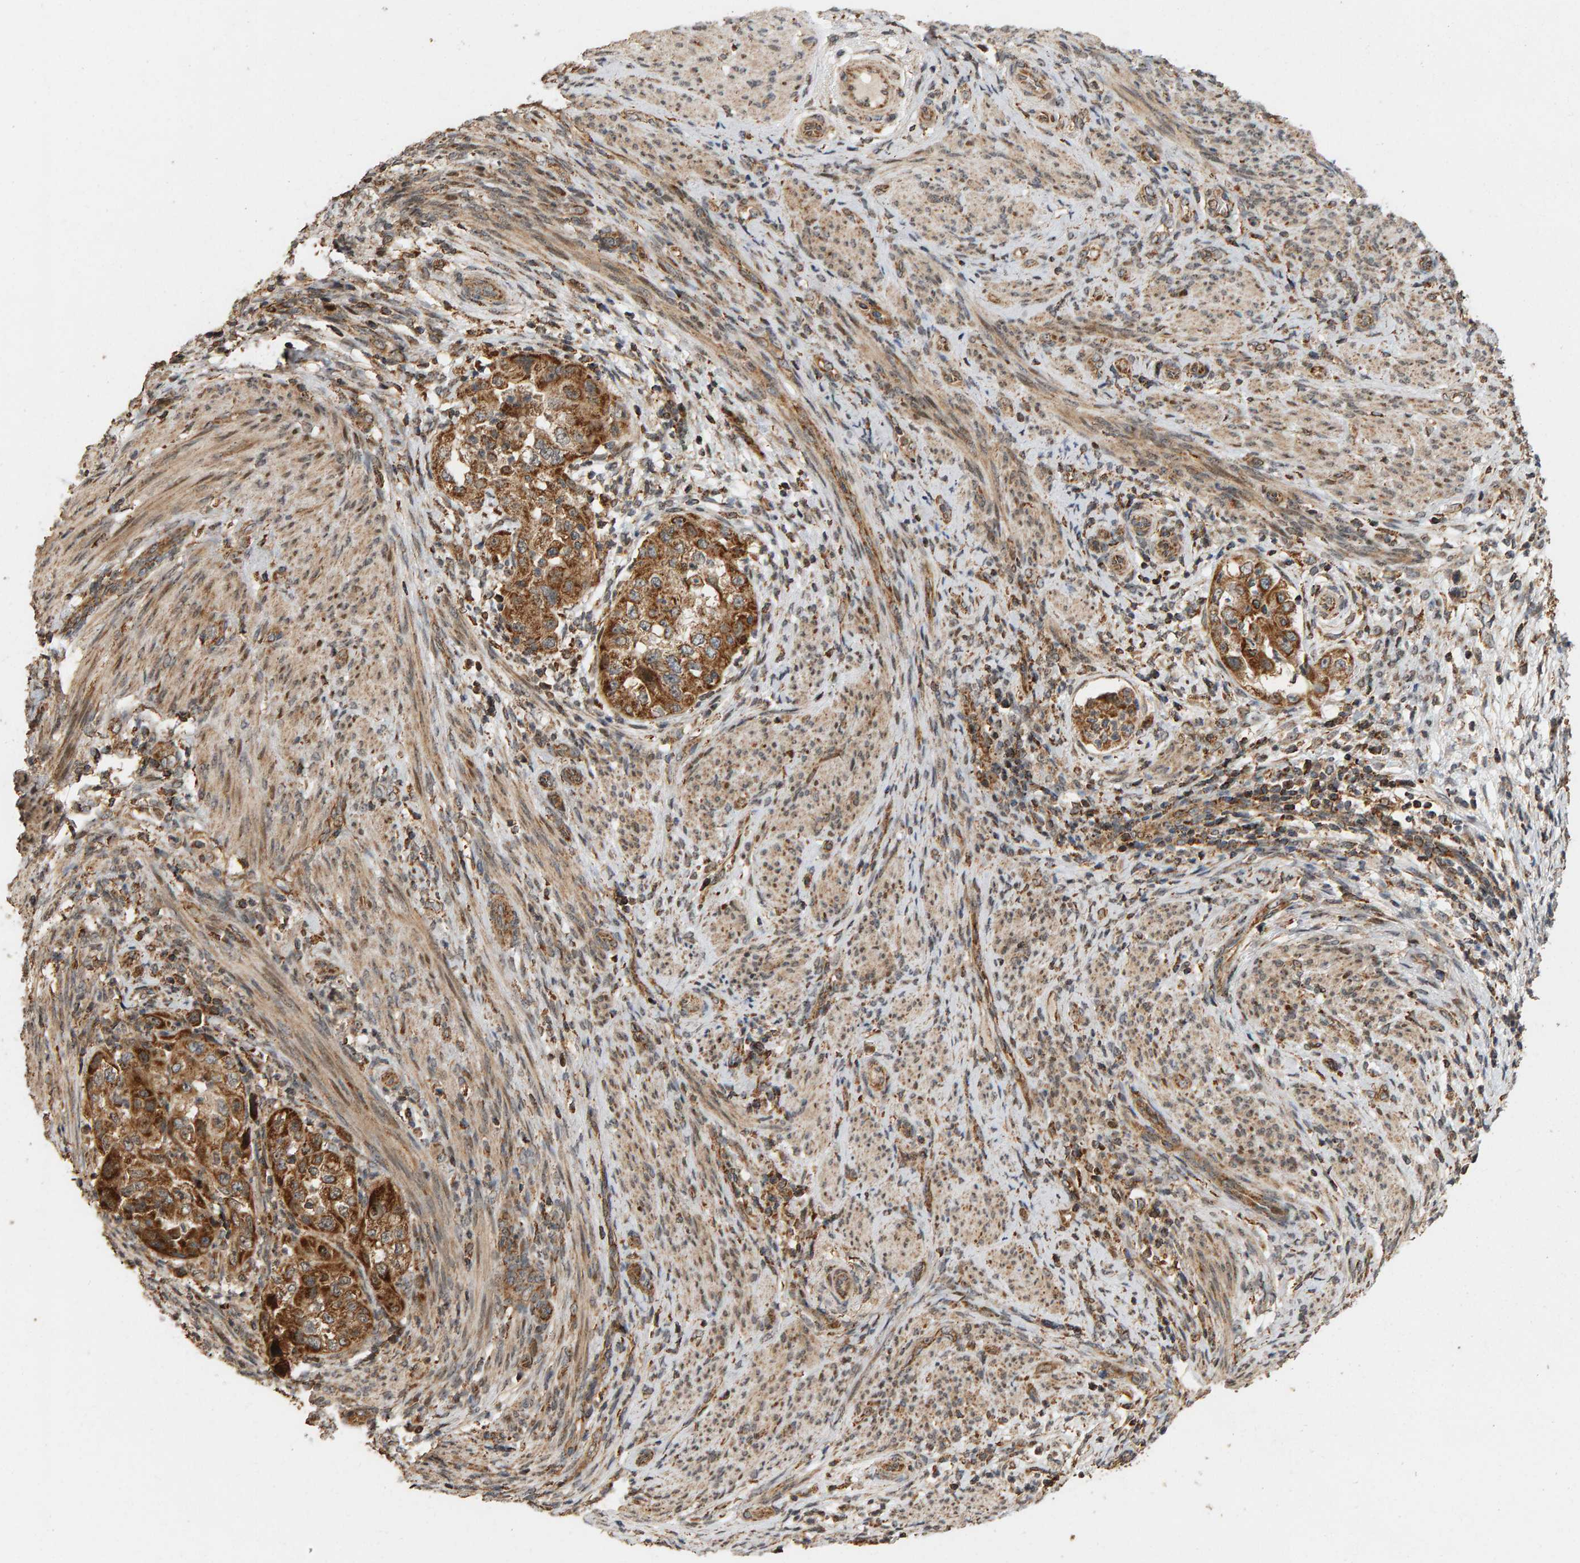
{"staining": {"intensity": "strong", "quantity": ">75%", "location": "cytoplasmic/membranous"}, "tissue": "endometrial cancer", "cell_type": "Tumor cells", "image_type": "cancer", "snomed": [{"axis": "morphology", "description": "Adenocarcinoma, NOS"}, {"axis": "topography", "description": "Endometrium"}], "caption": "A high-resolution histopathology image shows immunohistochemistry staining of adenocarcinoma (endometrial), which reveals strong cytoplasmic/membranous staining in approximately >75% of tumor cells.", "gene": "GSTK1", "patient": {"sex": "female", "age": 85}}